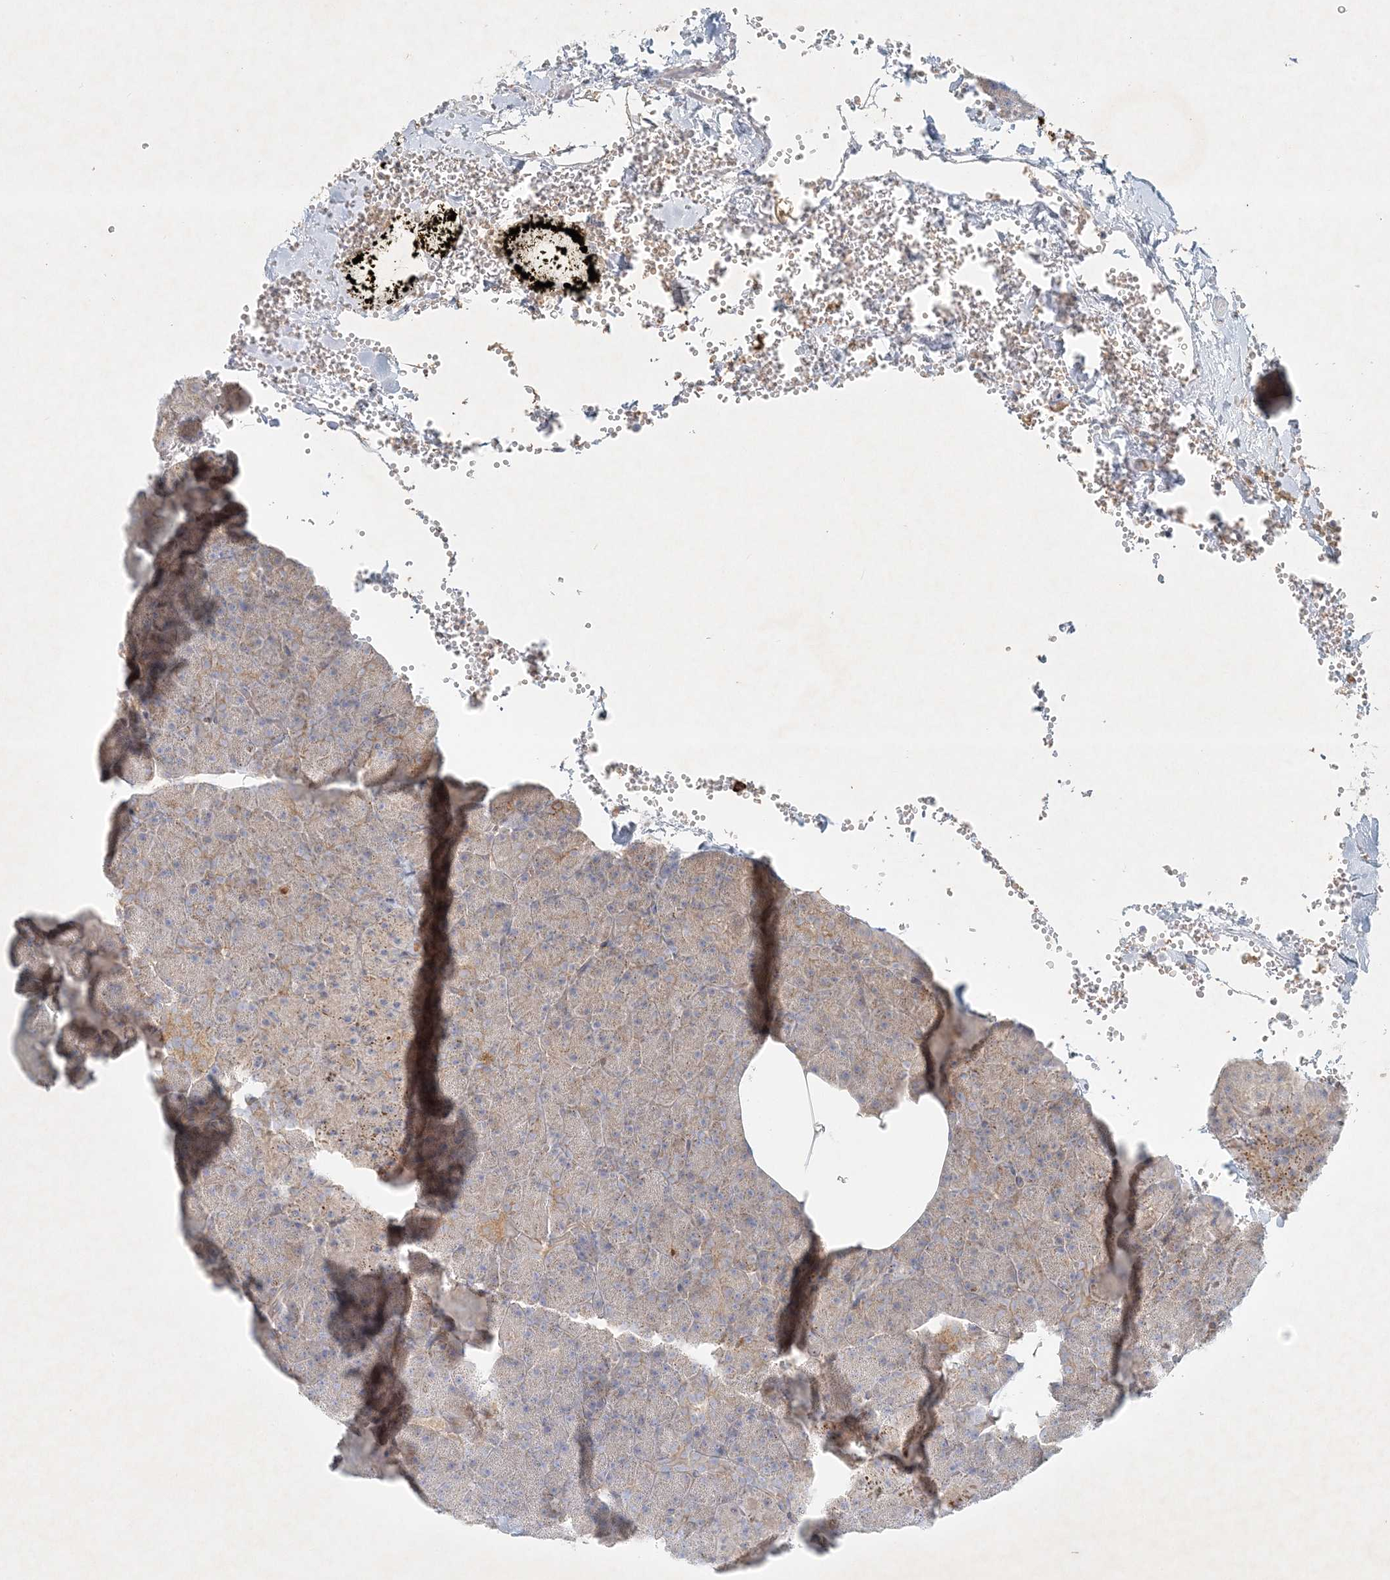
{"staining": {"intensity": "moderate", "quantity": "<25%", "location": "cytoplasmic/membranous"}, "tissue": "pancreas", "cell_type": "Exocrine glandular cells", "image_type": "normal", "snomed": [{"axis": "morphology", "description": "Normal tissue, NOS"}, {"axis": "morphology", "description": "Carcinoid, malignant, NOS"}, {"axis": "topography", "description": "Pancreas"}], "caption": "Immunohistochemistry of unremarkable pancreas shows low levels of moderate cytoplasmic/membranous positivity in about <25% of exocrine glandular cells.", "gene": "STK11IP", "patient": {"sex": "female", "age": 35}}